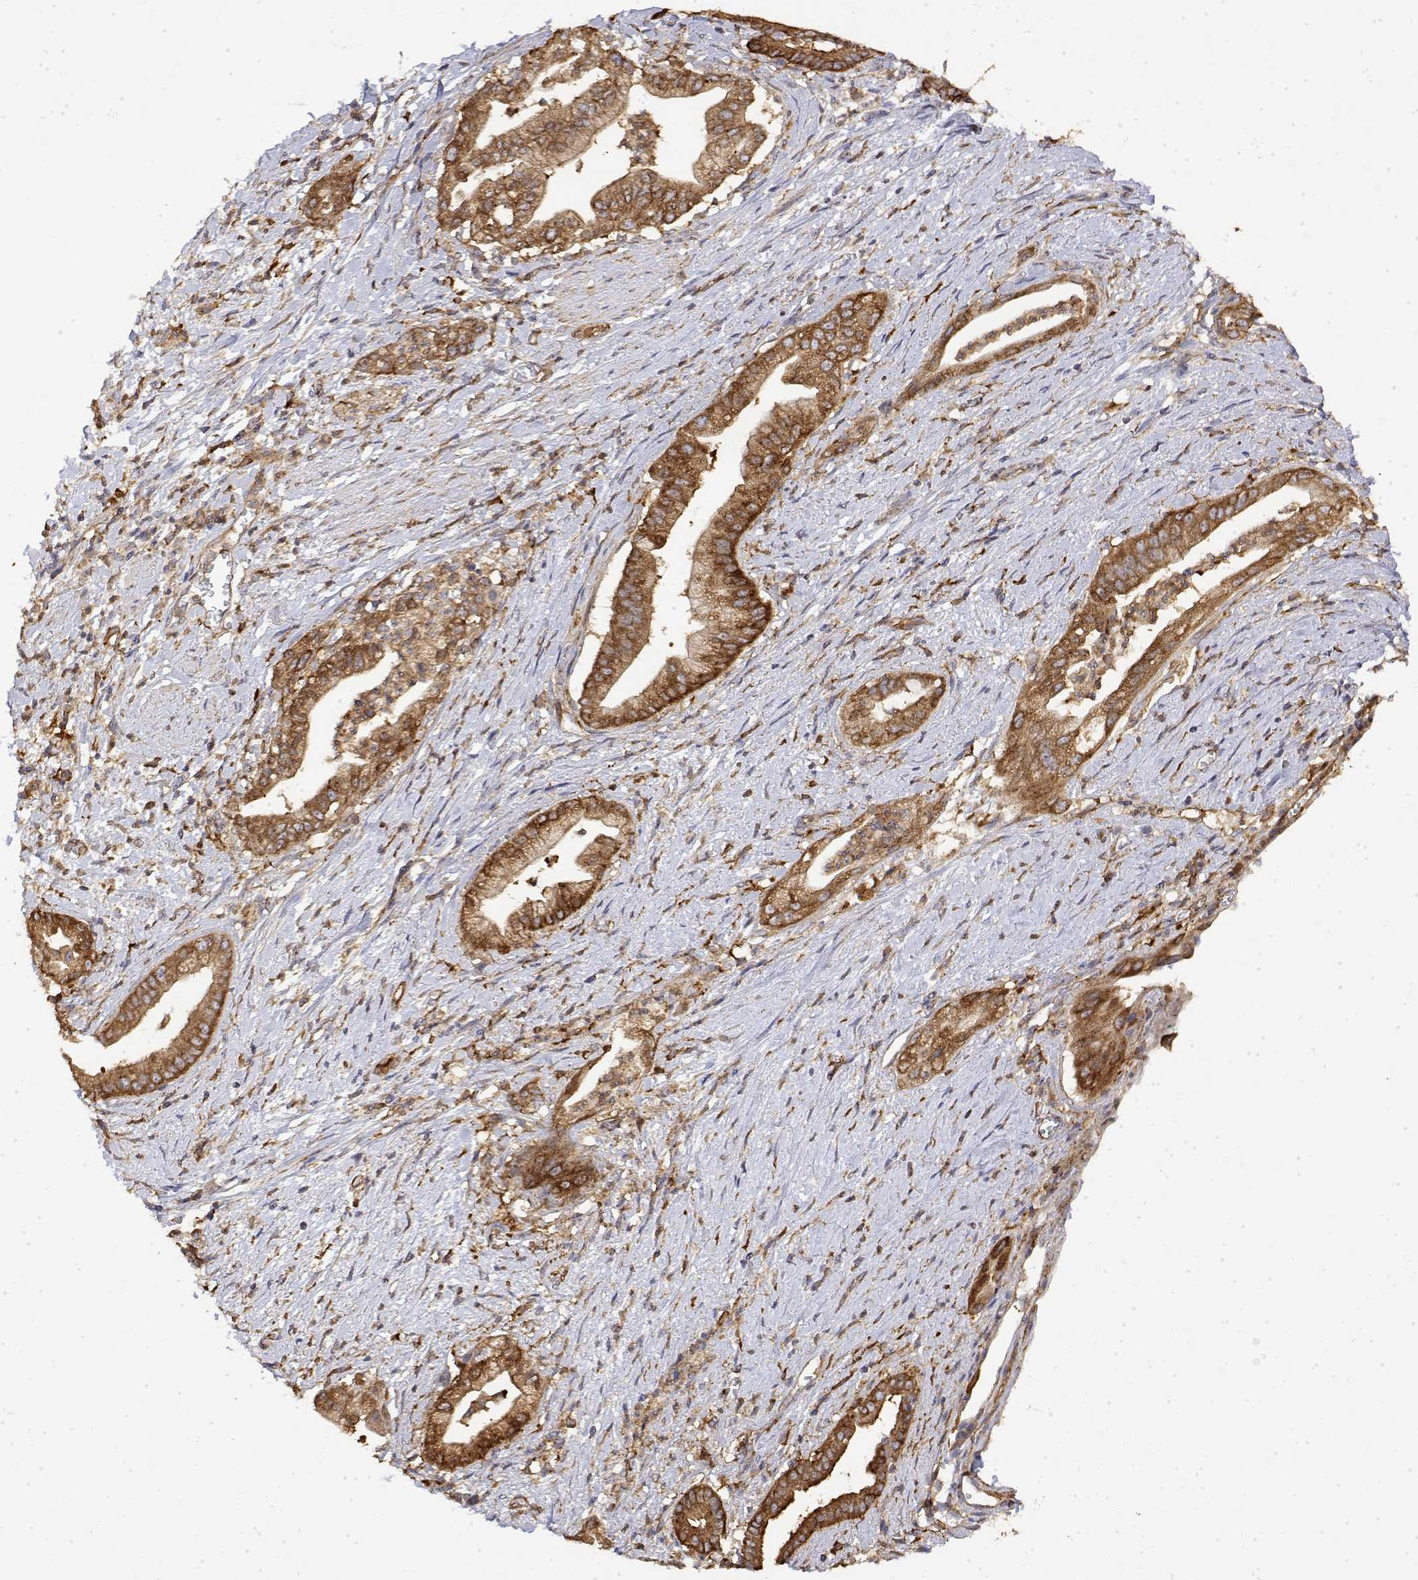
{"staining": {"intensity": "strong", "quantity": ">75%", "location": "cytoplasmic/membranous"}, "tissue": "pancreatic cancer", "cell_type": "Tumor cells", "image_type": "cancer", "snomed": [{"axis": "morphology", "description": "Normal tissue, NOS"}, {"axis": "morphology", "description": "Adenocarcinoma, NOS"}, {"axis": "topography", "description": "Lymph node"}, {"axis": "topography", "description": "Pancreas"}], "caption": "Brown immunohistochemical staining in human pancreatic cancer shows strong cytoplasmic/membranous expression in approximately >75% of tumor cells. (DAB (3,3'-diaminobenzidine) = brown stain, brightfield microscopy at high magnification).", "gene": "PACSIN2", "patient": {"sex": "female", "age": 58}}